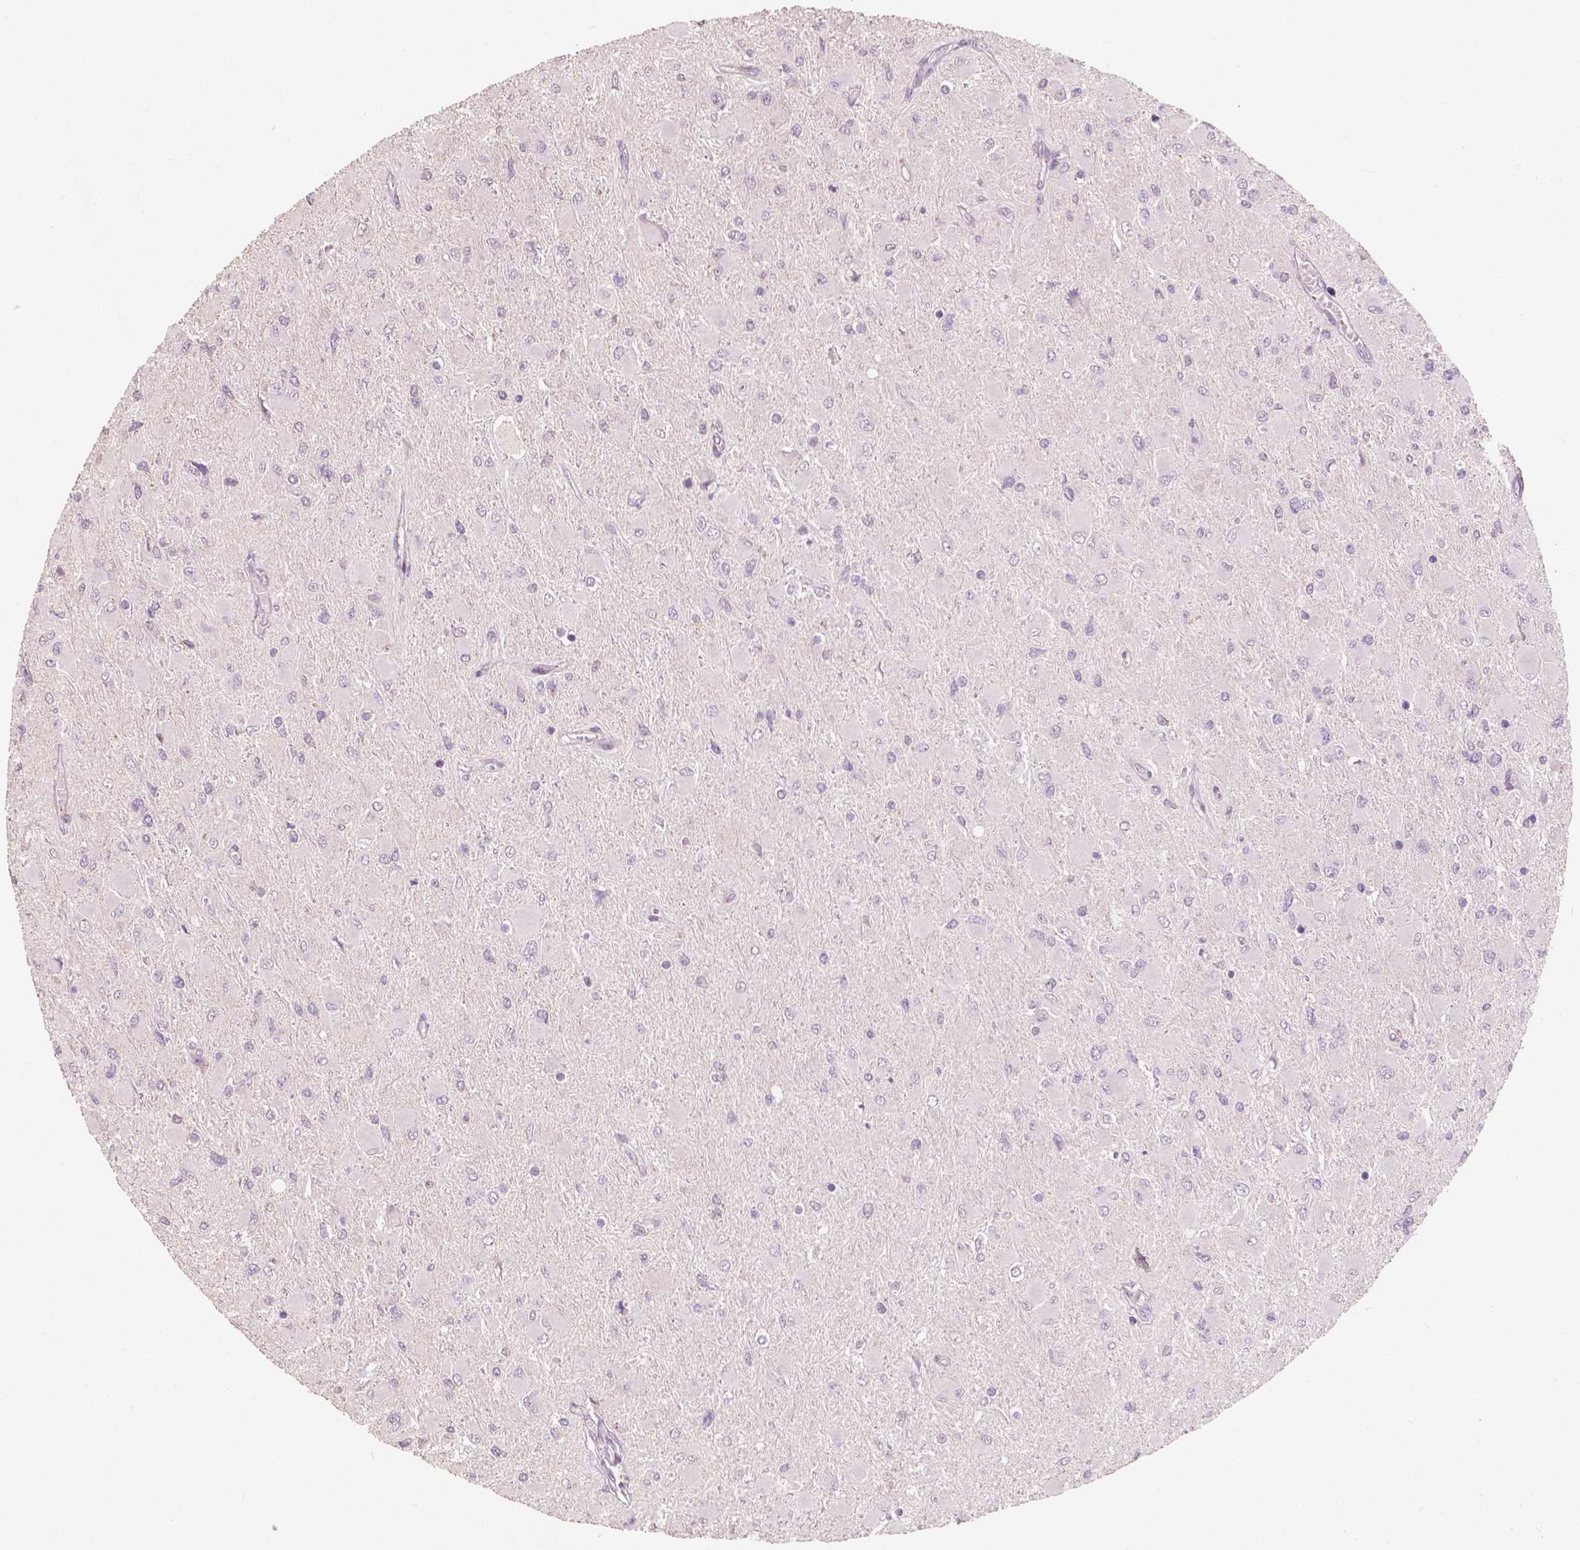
{"staining": {"intensity": "negative", "quantity": "none", "location": "none"}, "tissue": "glioma", "cell_type": "Tumor cells", "image_type": "cancer", "snomed": [{"axis": "morphology", "description": "Glioma, malignant, High grade"}, {"axis": "topography", "description": "Cerebral cortex"}], "caption": "High magnification brightfield microscopy of malignant glioma (high-grade) stained with DAB (3,3'-diaminobenzidine) (brown) and counterstained with hematoxylin (blue): tumor cells show no significant staining.", "gene": "CHPT1", "patient": {"sex": "female", "age": 36}}